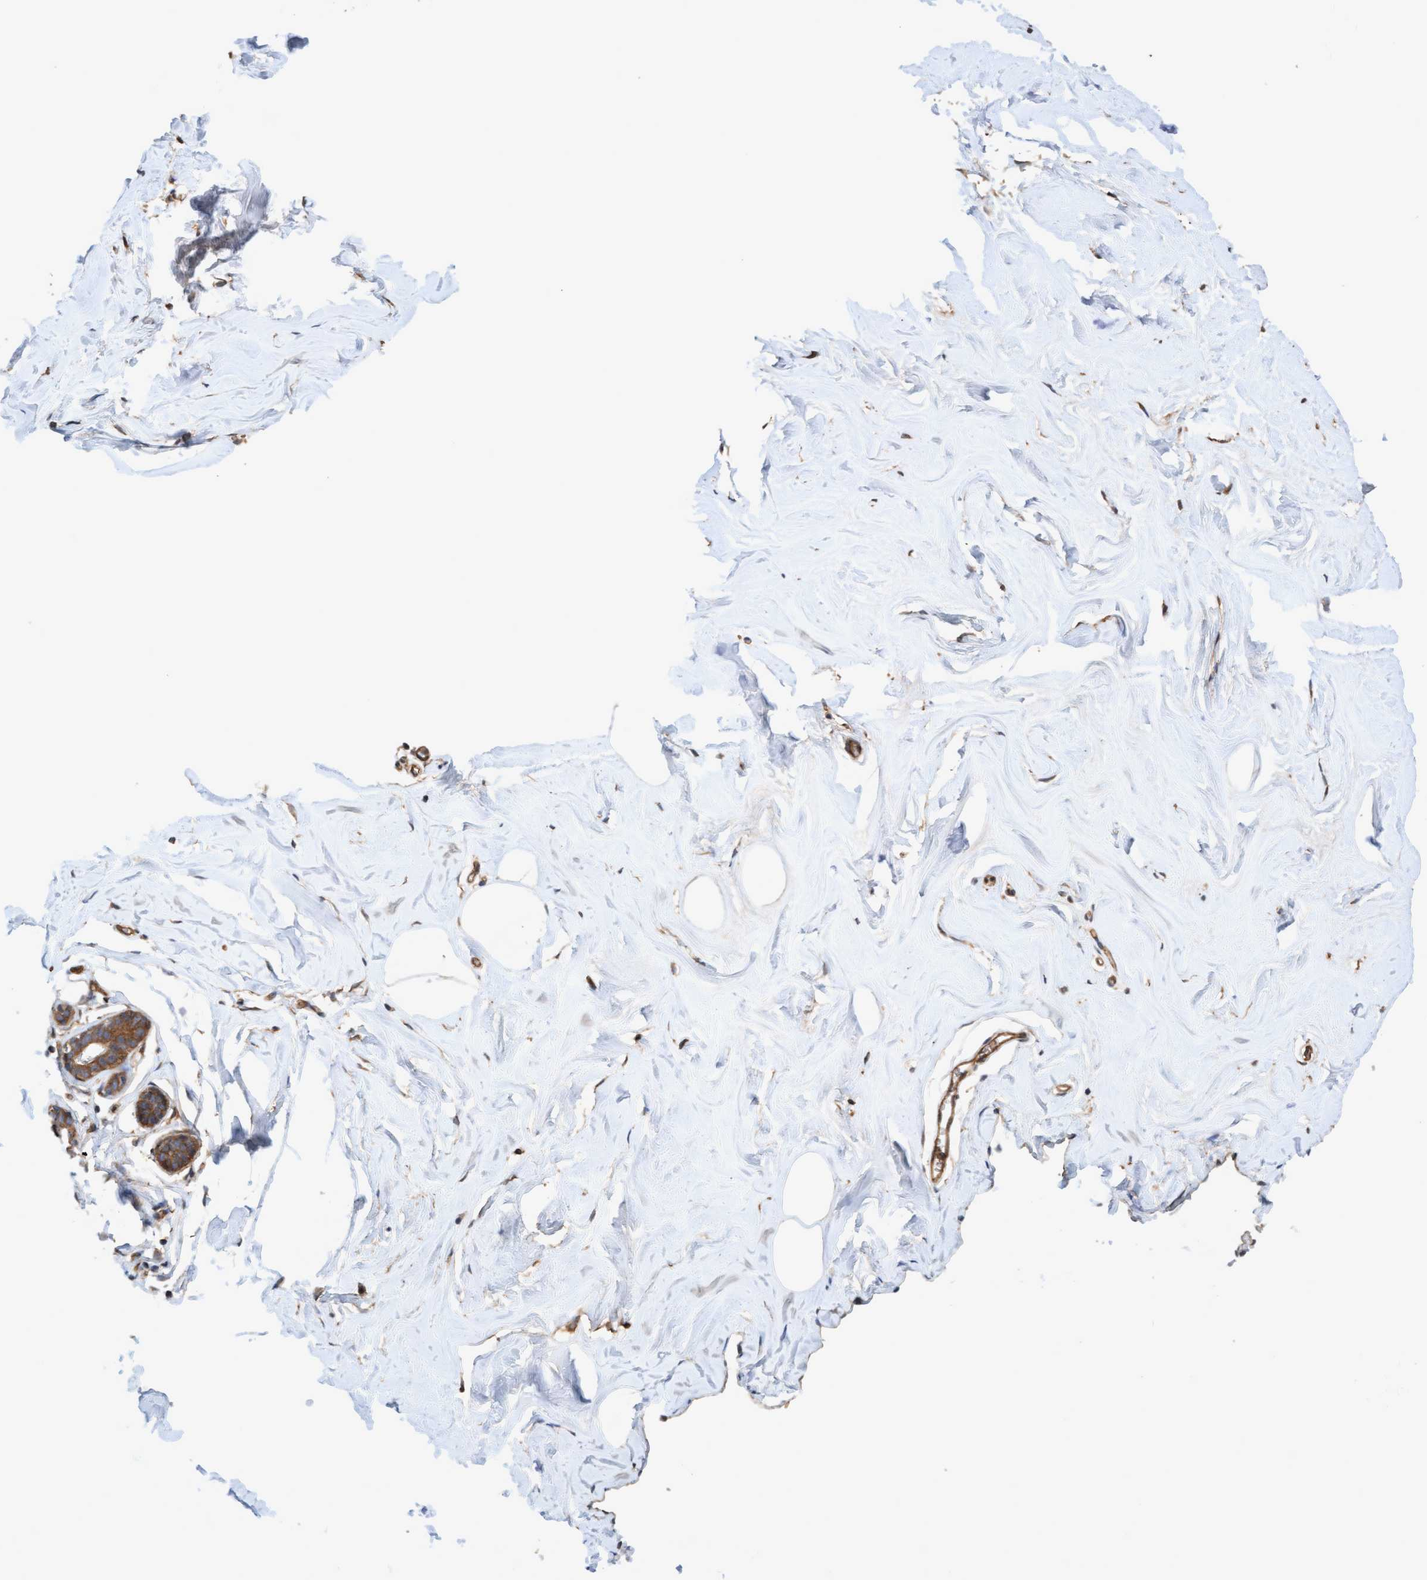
{"staining": {"intensity": "moderate", "quantity": "25%-75%", "location": "cytoplasmic/membranous"}, "tissue": "adipose tissue", "cell_type": "Adipocytes", "image_type": "normal", "snomed": [{"axis": "morphology", "description": "Normal tissue, NOS"}, {"axis": "morphology", "description": "Fibrosis, NOS"}, {"axis": "topography", "description": "Breast"}, {"axis": "topography", "description": "Adipose tissue"}], "caption": "Immunohistochemistry micrograph of unremarkable human adipose tissue stained for a protein (brown), which shows medium levels of moderate cytoplasmic/membranous expression in about 25%-75% of adipocytes.", "gene": "ERAL1", "patient": {"sex": "female", "age": 39}}